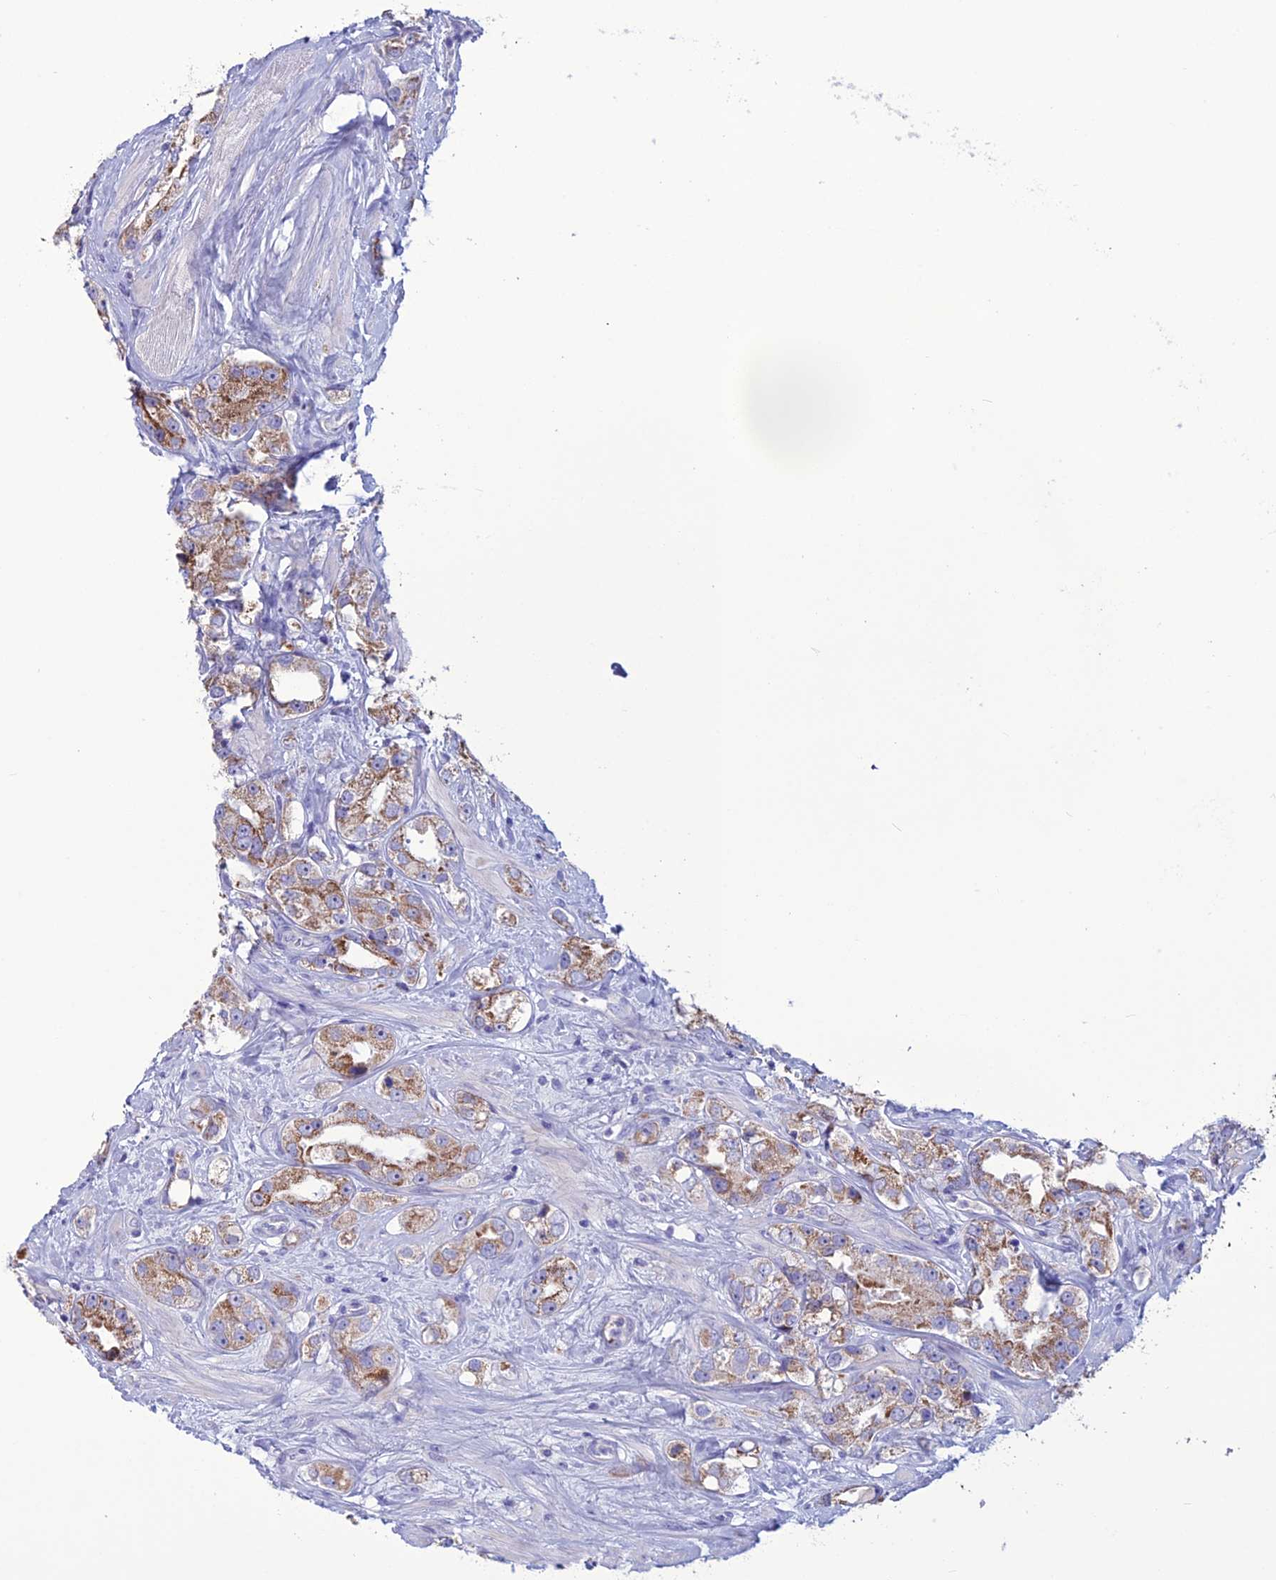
{"staining": {"intensity": "moderate", "quantity": ">75%", "location": "cytoplasmic/membranous"}, "tissue": "prostate cancer", "cell_type": "Tumor cells", "image_type": "cancer", "snomed": [{"axis": "morphology", "description": "Adenocarcinoma, NOS"}, {"axis": "topography", "description": "Prostate"}], "caption": "A medium amount of moderate cytoplasmic/membranous staining is present in about >75% of tumor cells in prostate cancer (adenocarcinoma) tissue. (brown staining indicates protein expression, while blue staining denotes nuclei).", "gene": "C21orf140", "patient": {"sex": "male", "age": 79}}